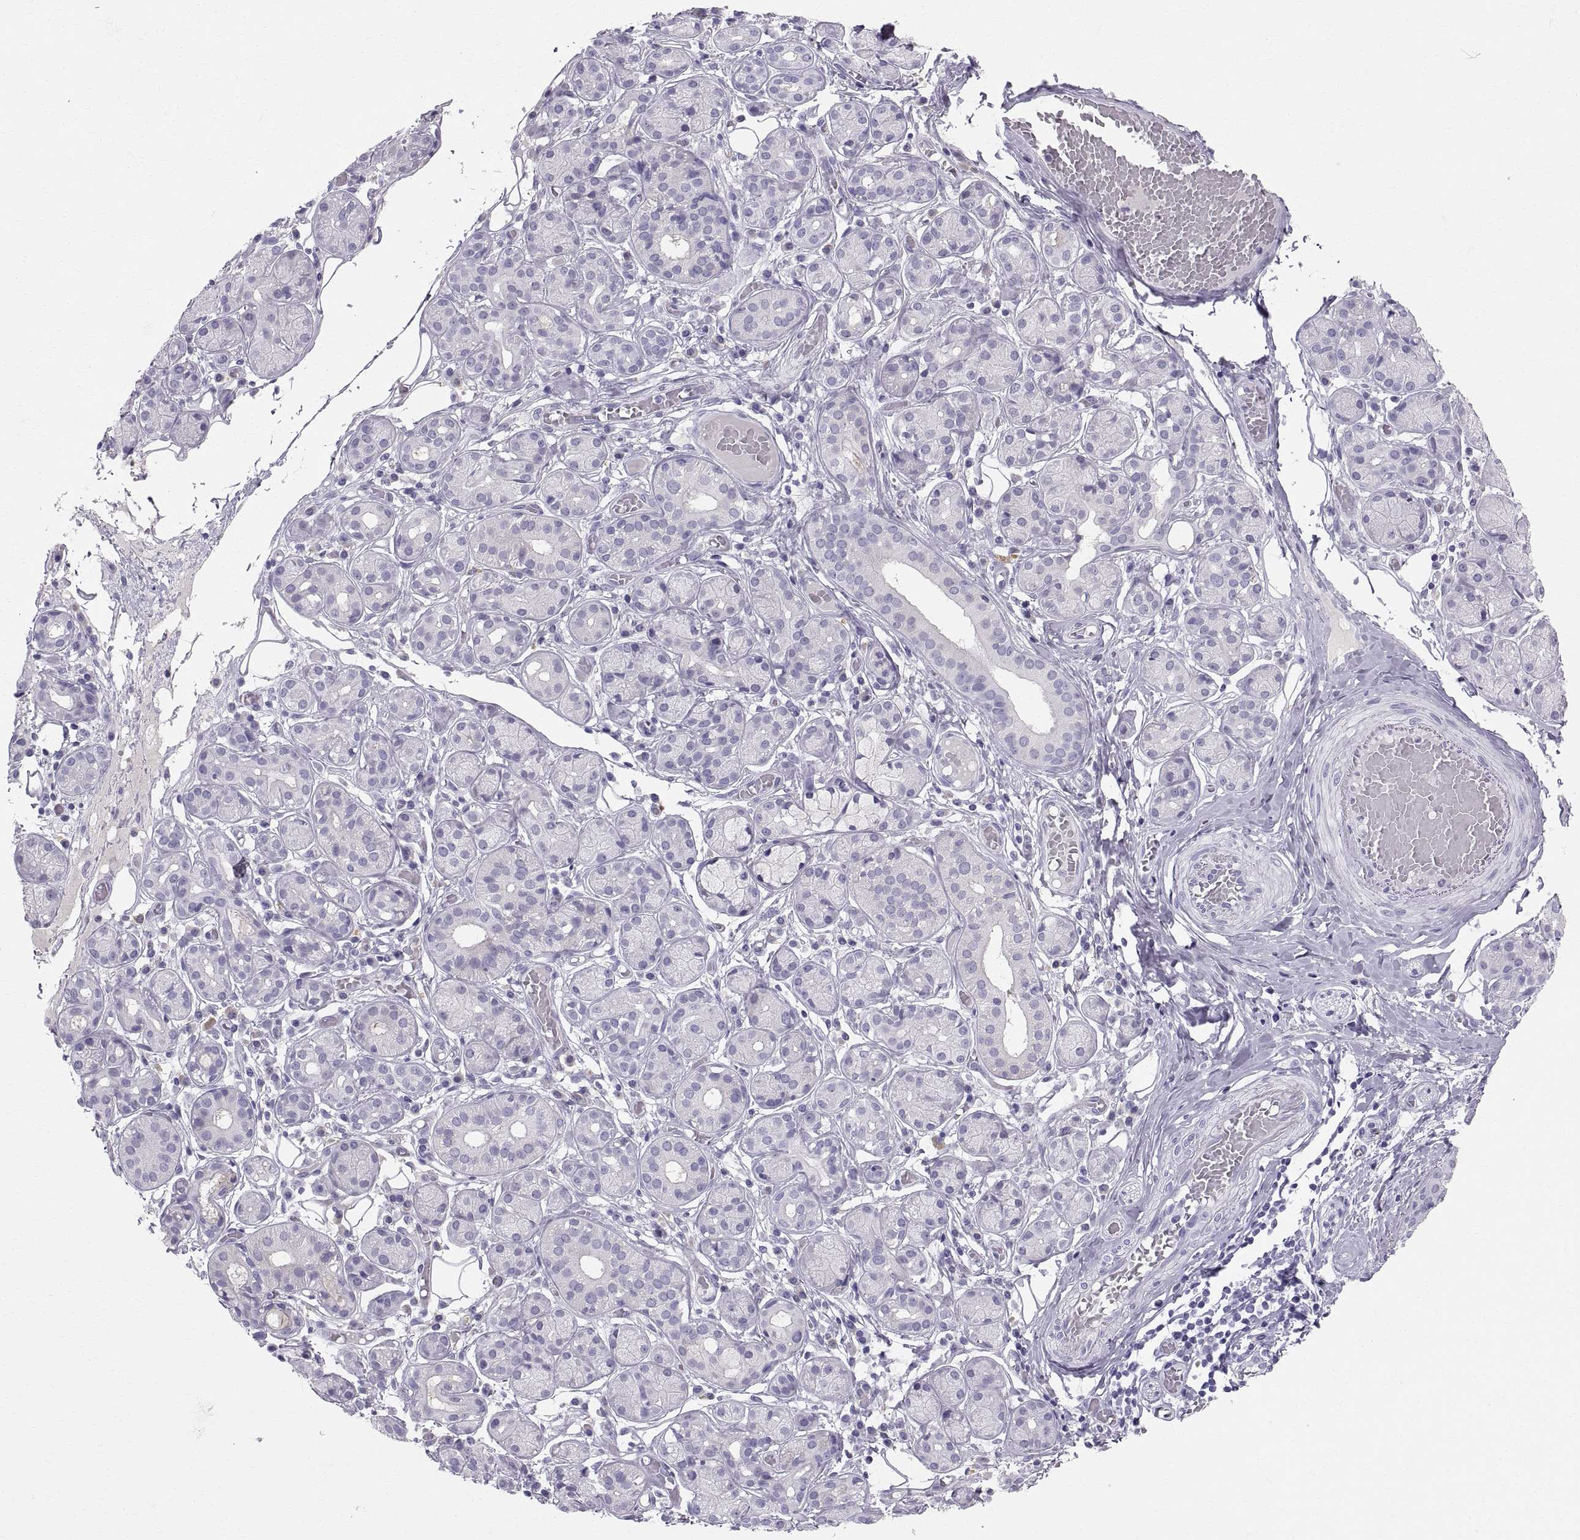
{"staining": {"intensity": "negative", "quantity": "none", "location": "none"}, "tissue": "salivary gland", "cell_type": "Glandular cells", "image_type": "normal", "snomed": [{"axis": "morphology", "description": "Normal tissue, NOS"}, {"axis": "topography", "description": "Salivary gland"}, {"axis": "topography", "description": "Peripheral nerve tissue"}], "caption": "High power microscopy image of an immunohistochemistry (IHC) histopathology image of normal salivary gland, revealing no significant staining in glandular cells. Nuclei are stained in blue.", "gene": "SLC22A6", "patient": {"sex": "male", "age": 71}}